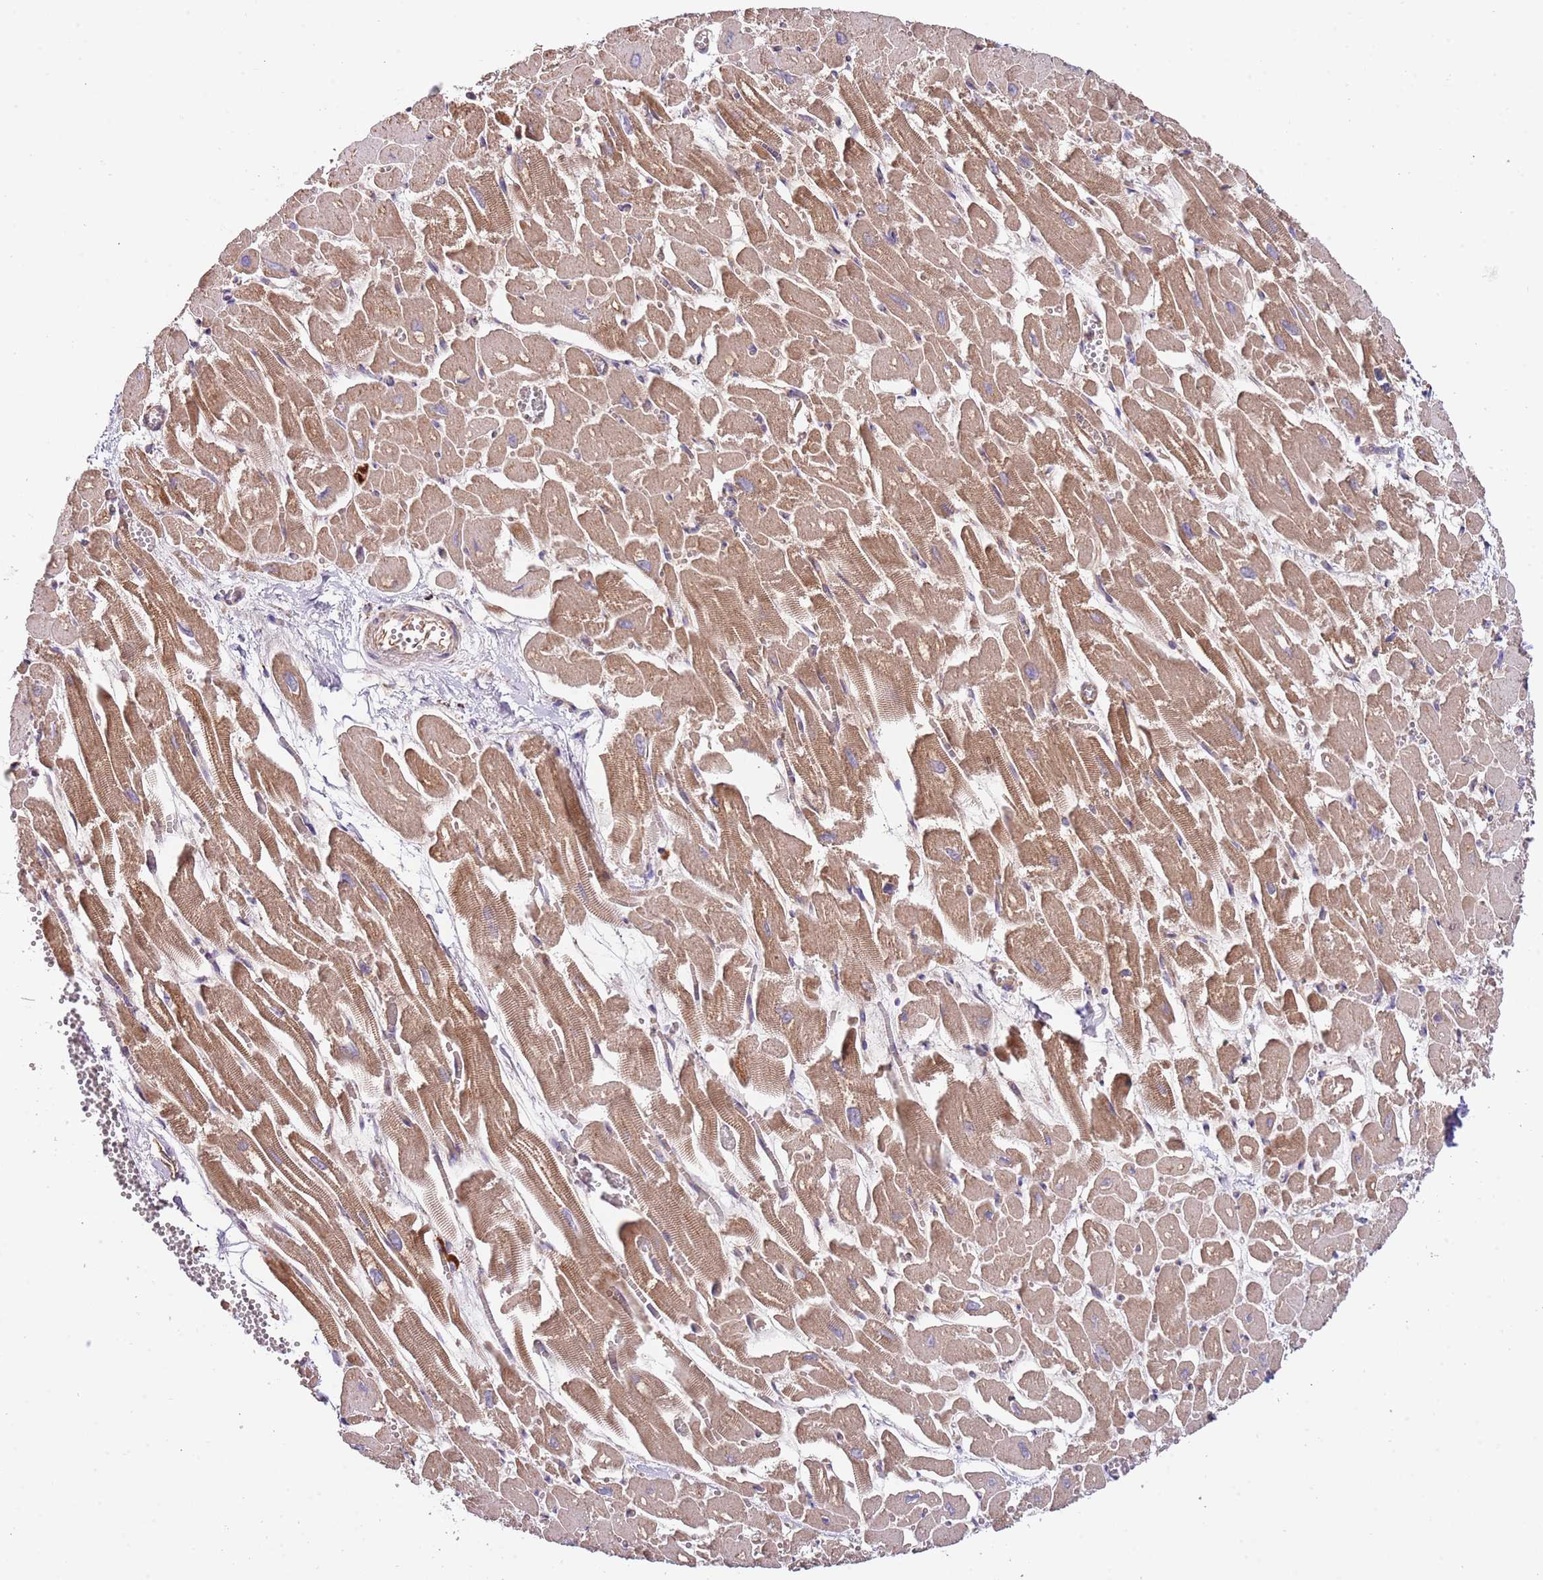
{"staining": {"intensity": "moderate", "quantity": ">75%", "location": "cytoplasmic/membranous"}, "tissue": "heart muscle", "cell_type": "Cardiomyocytes", "image_type": "normal", "snomed": [{"axis": "morphology", "description": "Normal tissue, NOS"}, {"axis": "topography", "description": "Heart"}], "caption": "Immunohistochemical staining of benign human heart muscle demonstrates medium levels of moderate cytoplasmic/membranous staining in approximately >75% of cardiomyocytes.", "gene": "DOCK6", "patient": {"sex": "male", "age": 54}}